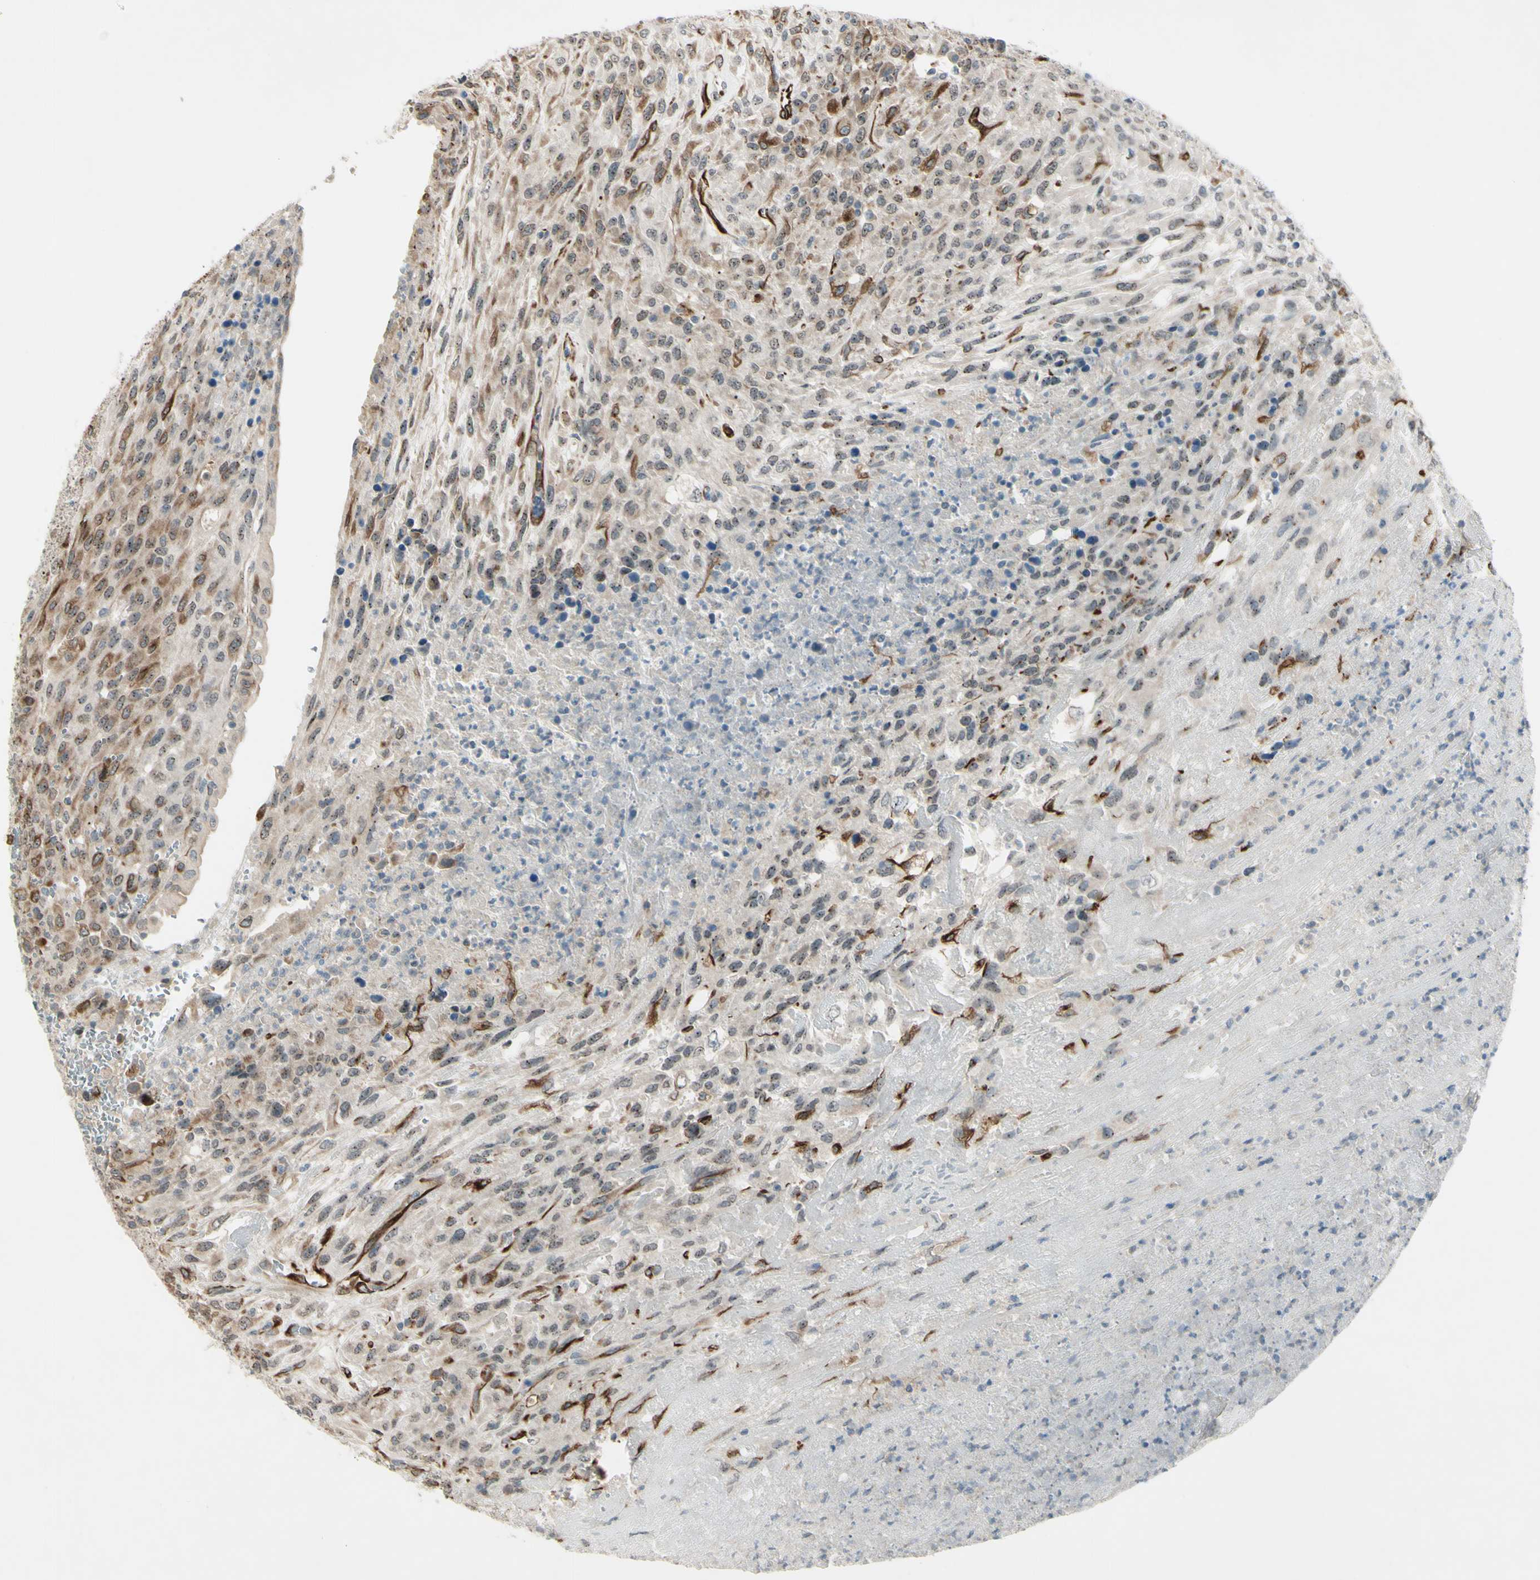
{"staining": {"intensity": "strong", "quantity": "<25%", "location": "cytoplasmic/membranous"}, "tissue": "urothelial cancer", "cell_type": "Tumor cells", "image_type": "cancer", "snomed": [{"axis": "morphology", "description": "Urothelial carcinoma, High grade"}, {"axis": "topography", "description": "Urinary bladder"}], "caption": "Immunohistochemical staining of human urothelial cancer shows medium levels of strong cytoplasmic/membranous protein expression in about <25% of tumor cells. (Stains: DAB in brown, nuclei in blue, Microscopy: brightfield microscopy at high magnification).", "gene": "FGFR2", "patient": {"sex": "male", "age": 66}}